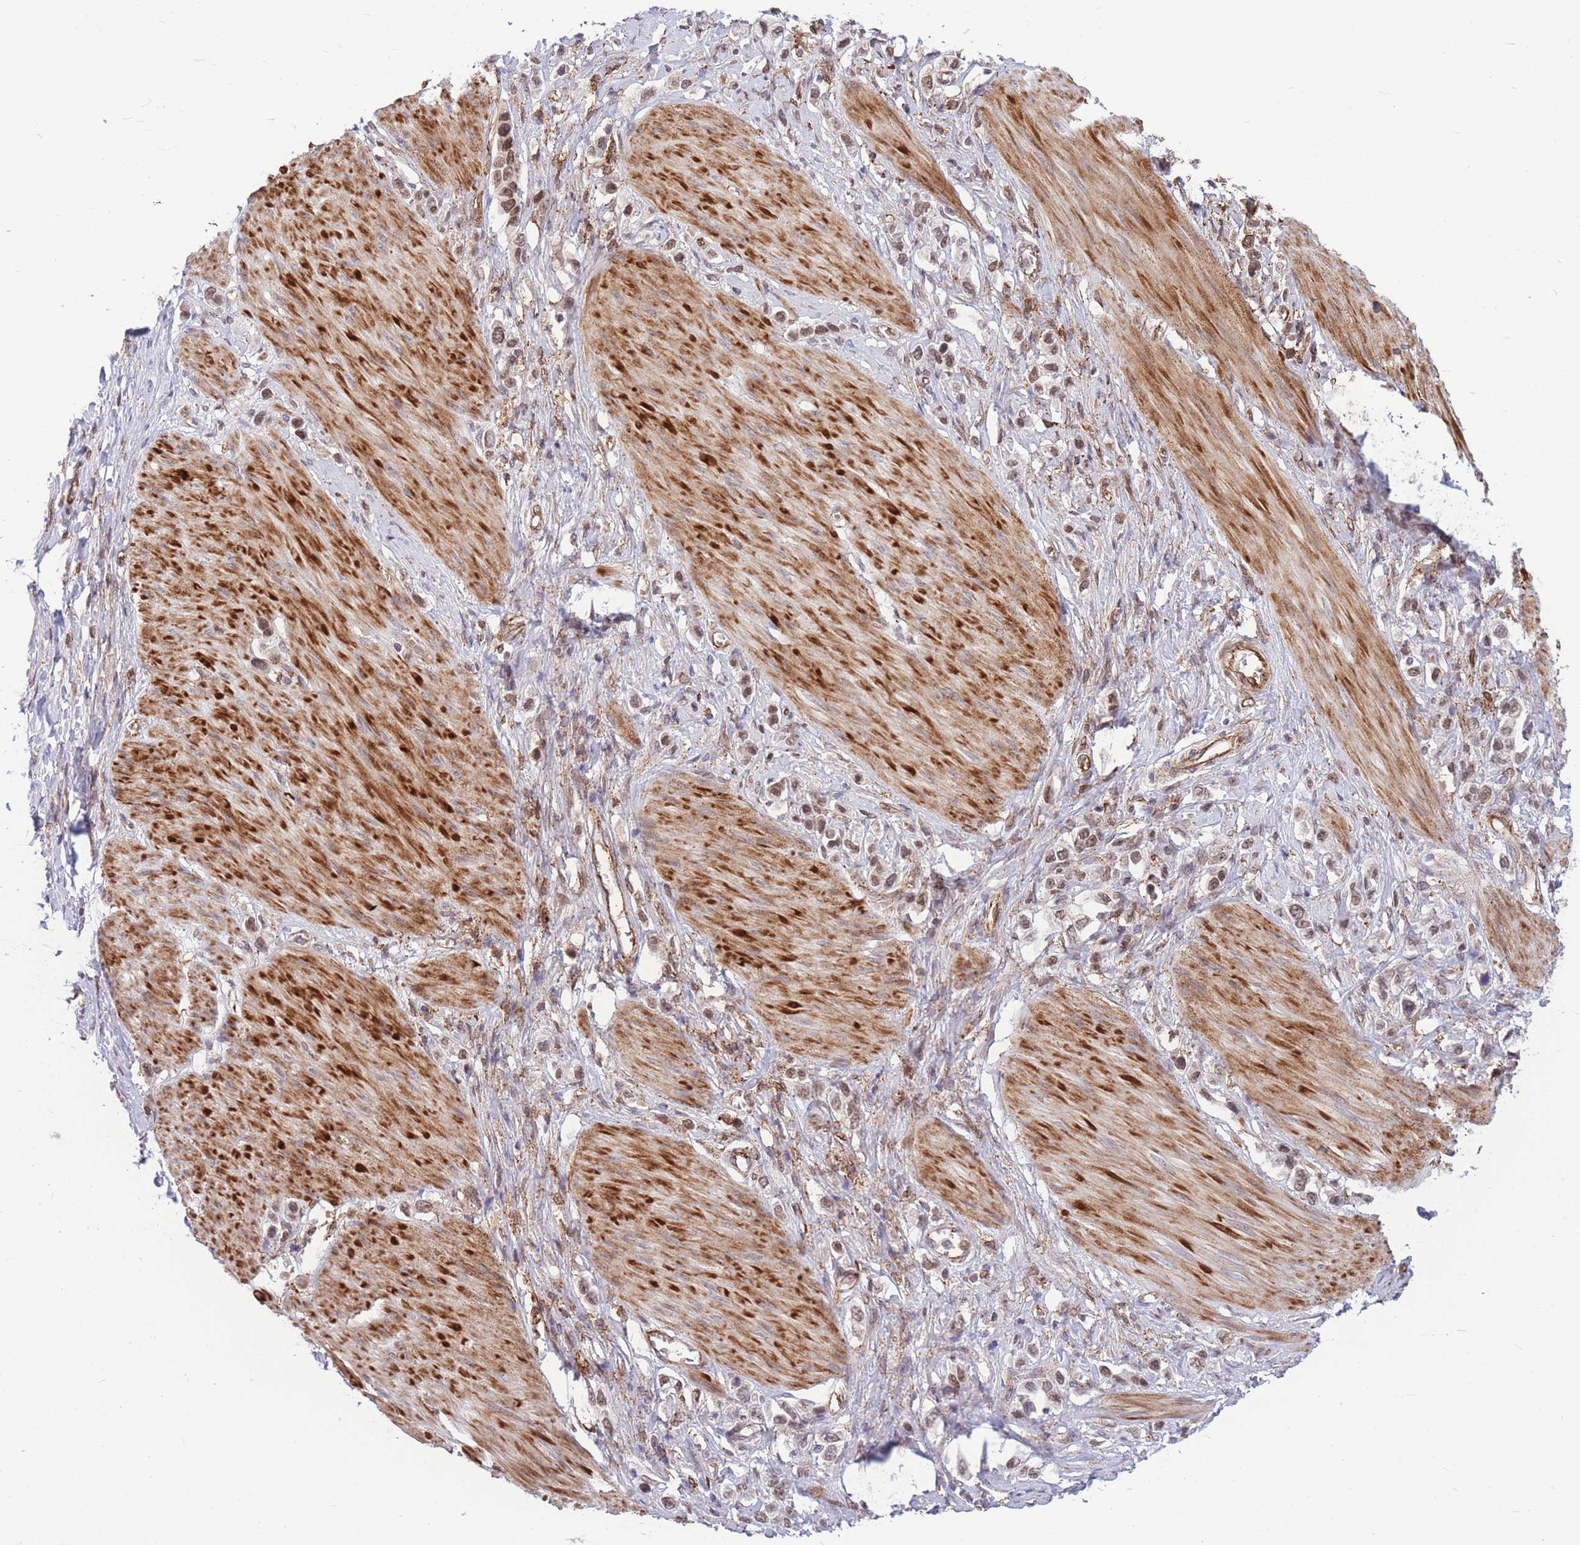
{"staining": {"intensity": "weak", "quantity": ">75%", "location": "nuclear"}, "tissue": "stomach cancer", "cell_type": "Tumor cells", "image_type": "cancer", "snomed": [{"axis": "morphology", "description": "Adenocarcinoma, NOS"}, {"axis": "topography", "description": "Stomach"}], "caption": "Protein positivity by IHC shows weak nuclear positivity in approximately >75% of tumor cells in adenocarcinoma (stomach).", "gene": "TCF20", "patient": {"sex": "female", "age": 65}}